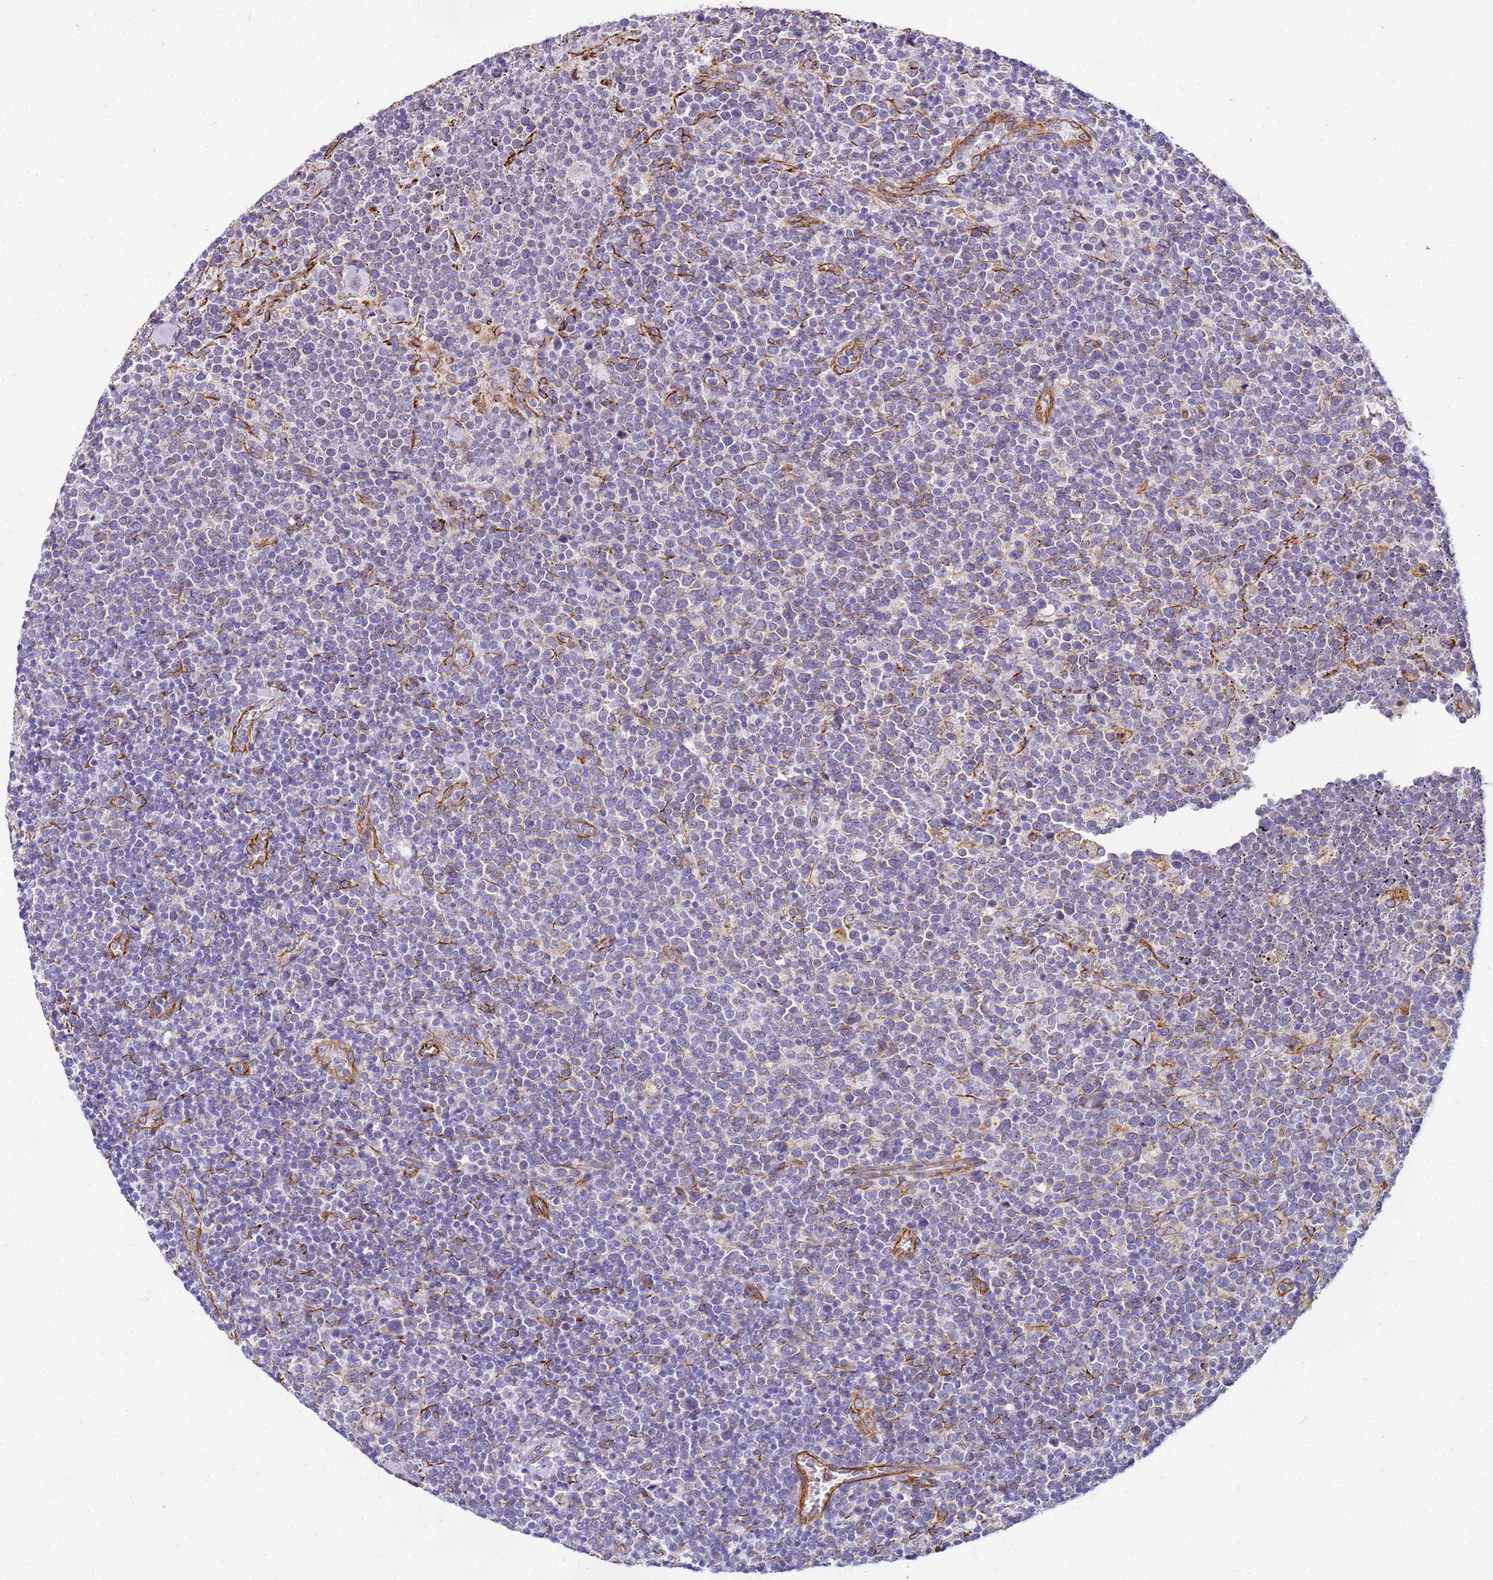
{"staining": {"intensity": "negative", "quantity": "none", "location": "none"}, "tissue": "lymphoma", "cell_type": "Tumor cells", "image_type": "cancer", "snomed": [{"axis": "morphology", "description": "Malignant lymphoma, non-Hodgkin's type, High grade"}, {"axis": "topography", "description": "Lymph node"}], "caption": "A photomicrograph of lymphoma stained for a protein demonstrates no brown staining in tumor cells.", "gene": "UBXN2B", "patient": {"sex": "male", "age": 61}}